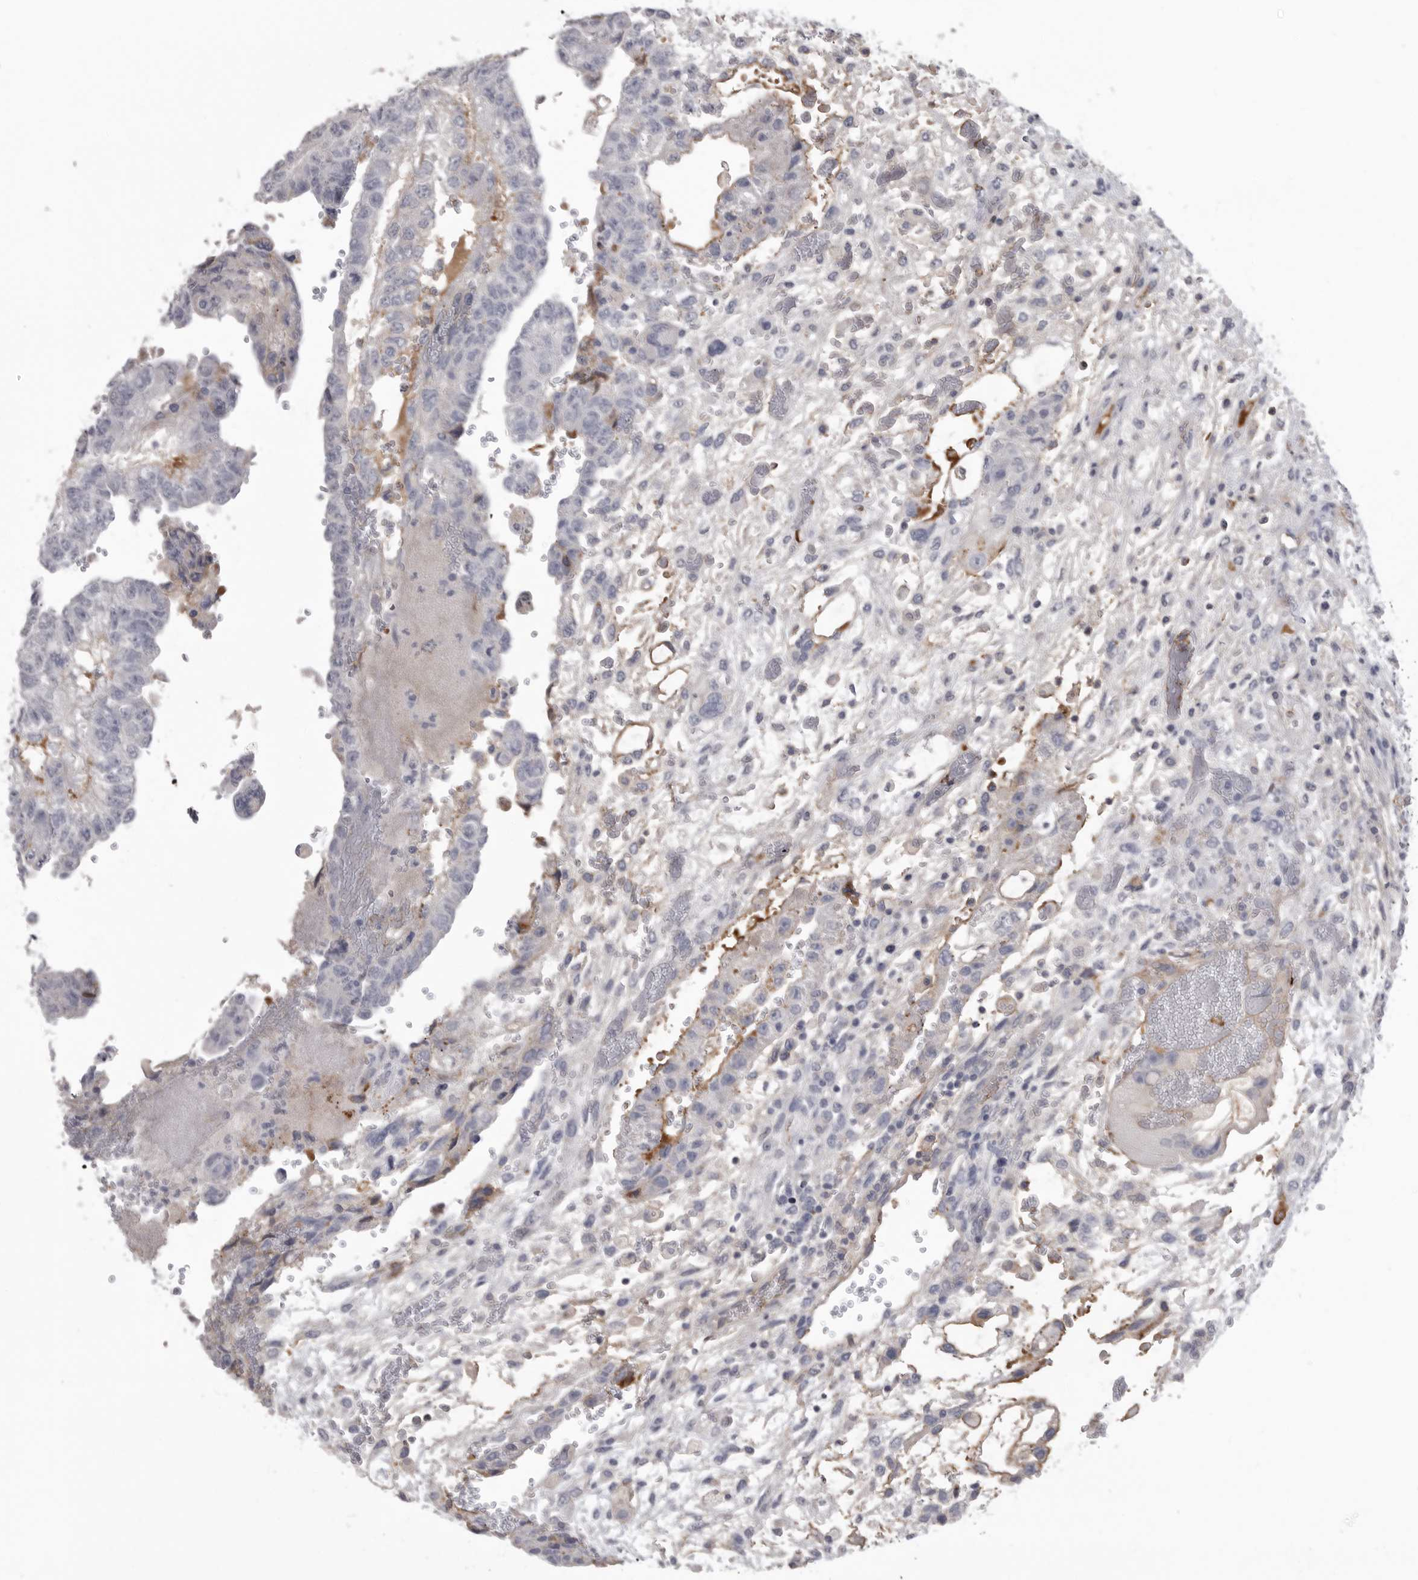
{"staining": {"intensity": "negative", "quantity": "none", "location": "none"}, "tissue": "testis cancer", "cell_type": "Tumor cells", "image_type": "cancer", "snomed": [{"axis": "morphology", "description": "Carcinoma, Embryonal, NOS"}, {"axis": "topography", "description": "Testis"}], "caption": "Immunohistochemistry image of neoplastic tissue: human testis embryonal carcinoma stained with DAB exhibits no significant protein positivity in tumor cells.", "gene": "SERPING1", "patient": {"sex": "male", "age": 36}}